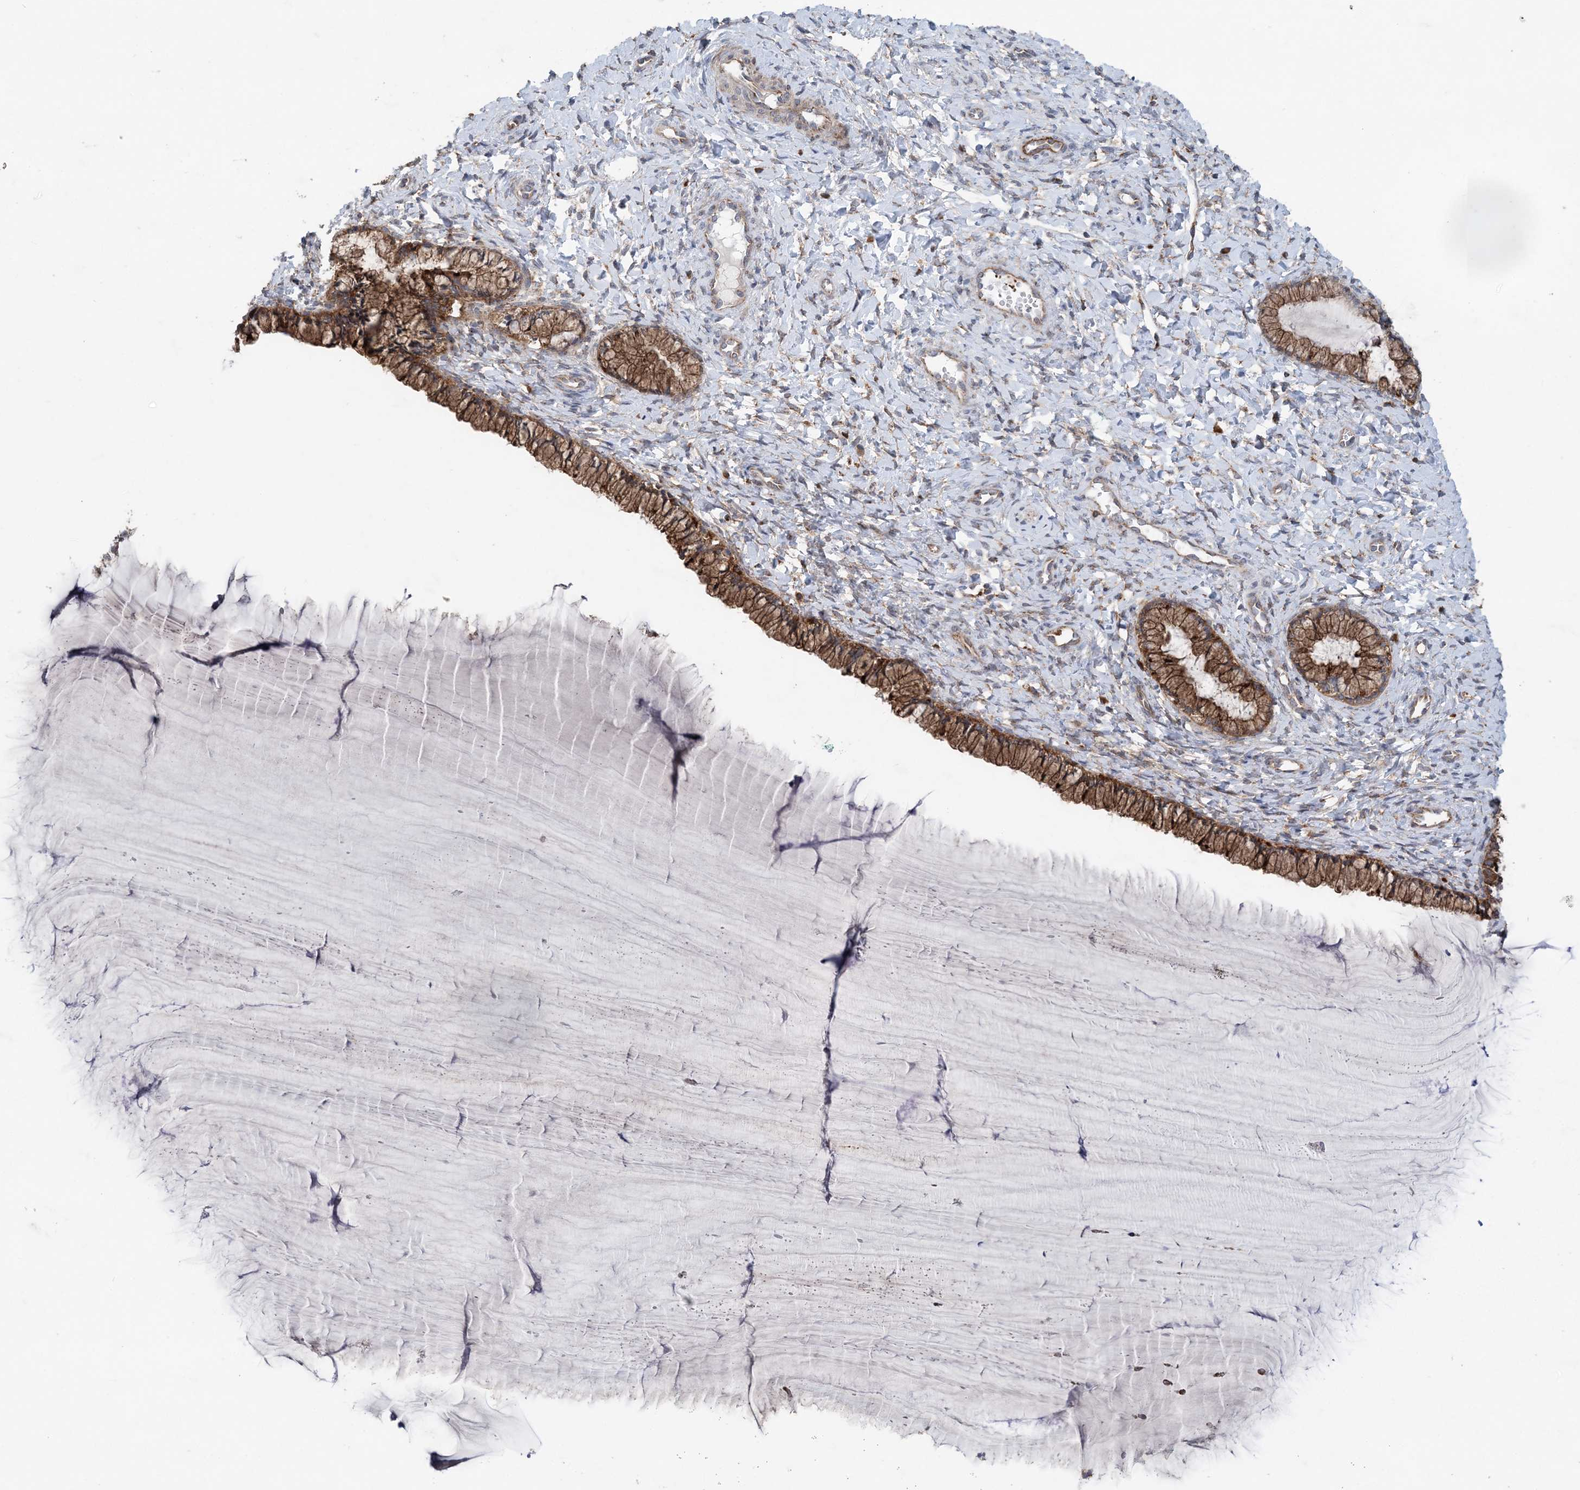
{"staining": {"intensity": "moderate", "quantity": ">75%", "location": "cytoplasmic/membranous"}, "tissue": "cervix", "cell_type": "Glandular cells", "image_type": "normal", "snomed": [{"axis": "morphology", "description": "Normal tissue, NOS"}, {"axis": "morphology", "description": "Adenocarcinoma, NOS"}, {"axis": "topography", "description": "Cervix"}], "caption": "DAB (3,3'-diaminobenzidine) immunohistochemical staining of unremarkable cervix reveals moderate cytoplasmic/membranous protein positivity in approximately >75% of glandular cells. (DAB (3,3'-diaminobenzidine) IHC with brightfield microscopy, high magnification).", "gene": "PTTG1IP", "patient": {"sex": "female", "age": 29}}